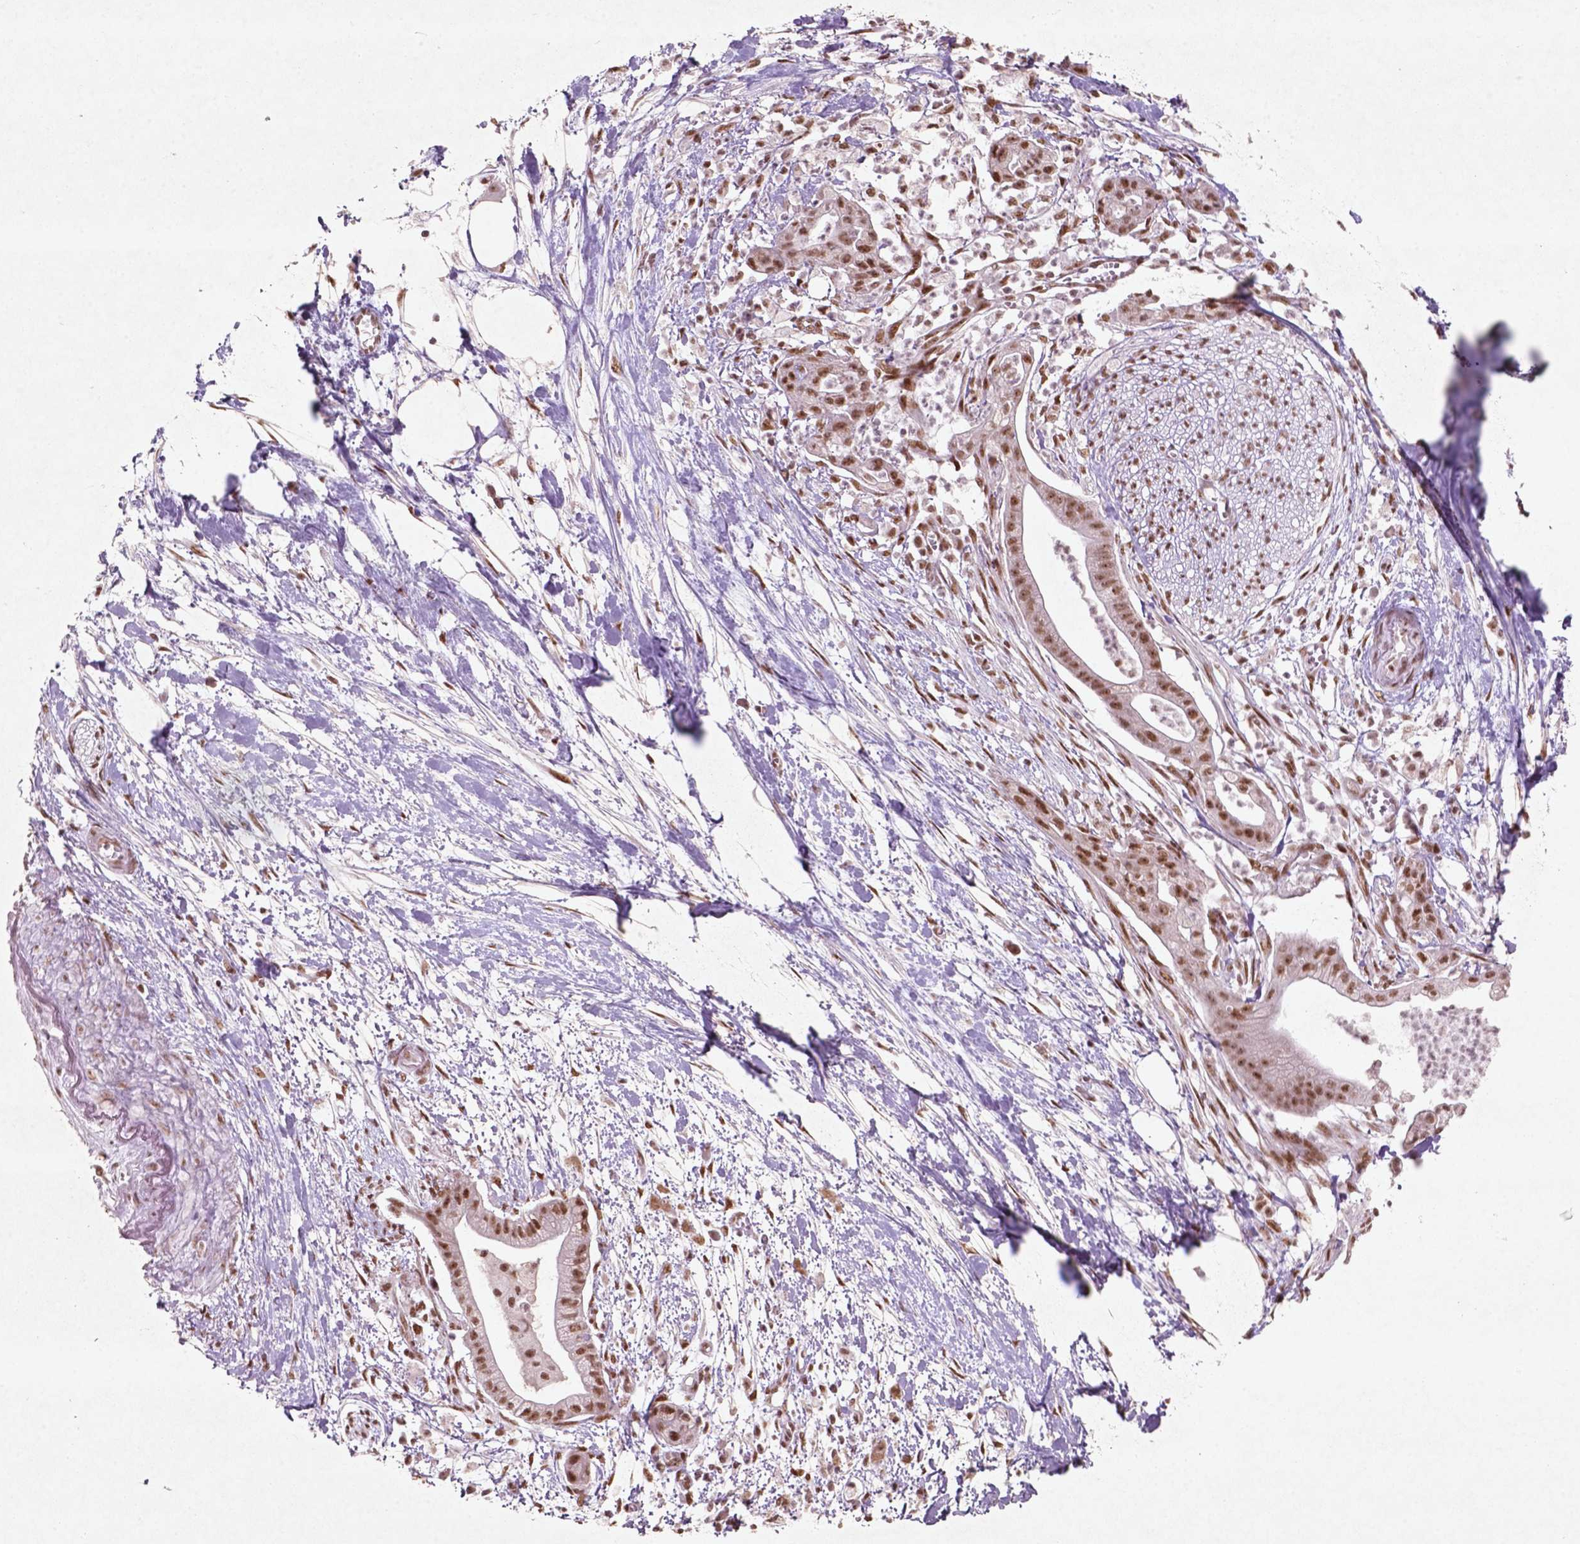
{"staining": {"intensity": "moderate", "quantity": ">75%", "location": "nuclear"}, "tissue": "pancreatic cancer", "cell_type": "Tumor cells", "image_type": "cancer", "snomed": [{"axis": "morphology", "description": "Normal tissue, NOS"}, {"axis": "morphology", "description": "Adenocarcinoma, NOS"}, {"axis": "topography", "description": "Lymph node"}, {"axis": "topography", "description": "Pancreas"}], "caption": "Approximately >75% of tumor cells in human pancreatic cancer reveal moderate nuclear protein staining as visualized by brown immunohistochemical staining.", "gene": "HMG20B", "patient": {"sex": "female", "age": 58}}